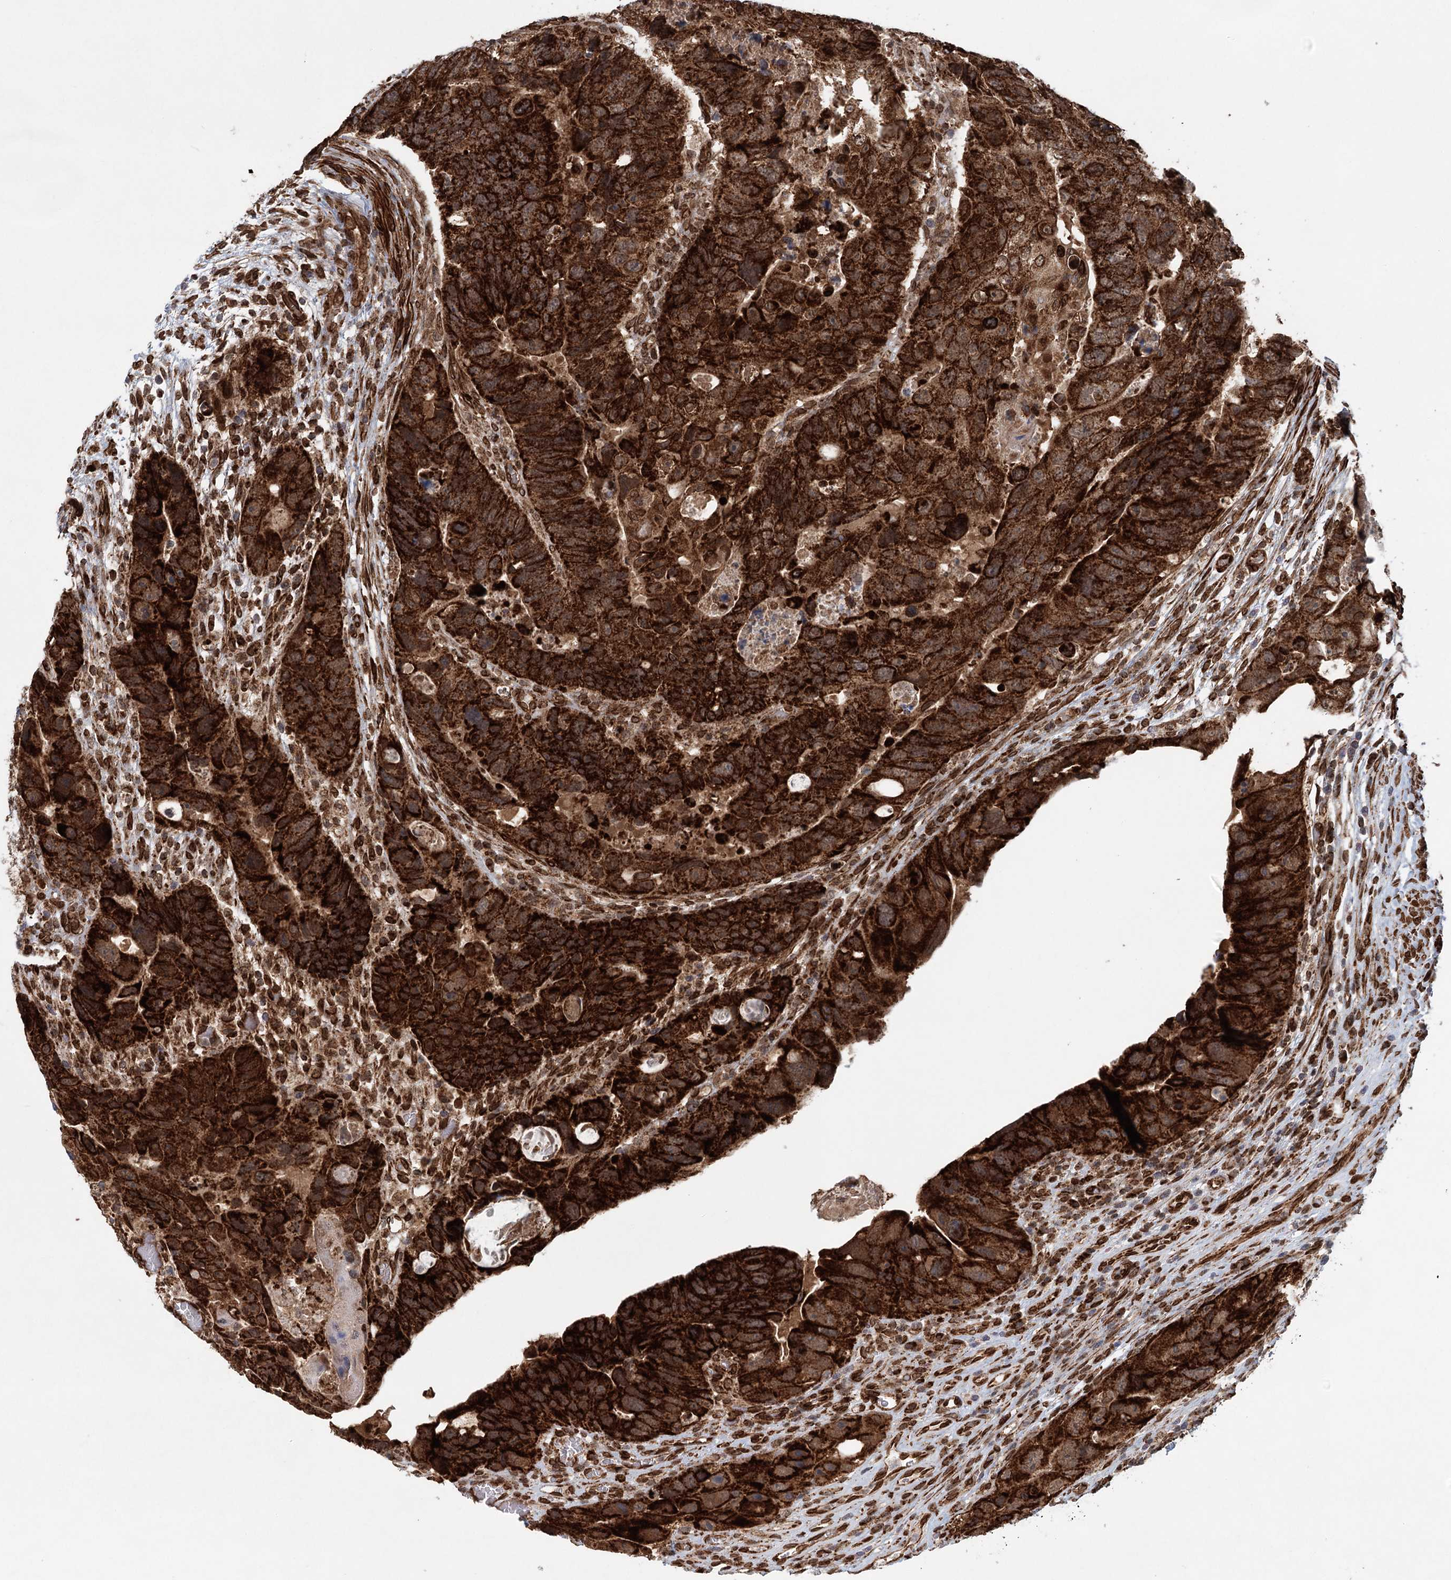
{"staining": {"intensity": "strong", "quantity": ">75%", "location": "cytoplasmic/membranous"}, "tissue": "colorectal cancer", "cell_type": "Tumor cells", "image_type": "cancer", "snomed": [{"axis": "morphology", "description": "Adenocarcinoma, NOS"}, {"axis": "topography", "description": "Rectum"}], "caption": "The photomicrograph shows a brown stain indicating the presence of a protein in the cytoplasmic/membranous of tumor cells in adenocarcinoma (colorectal).", "gene": "BCKDHA", "patient": {"sex": "male", "age": 59}}